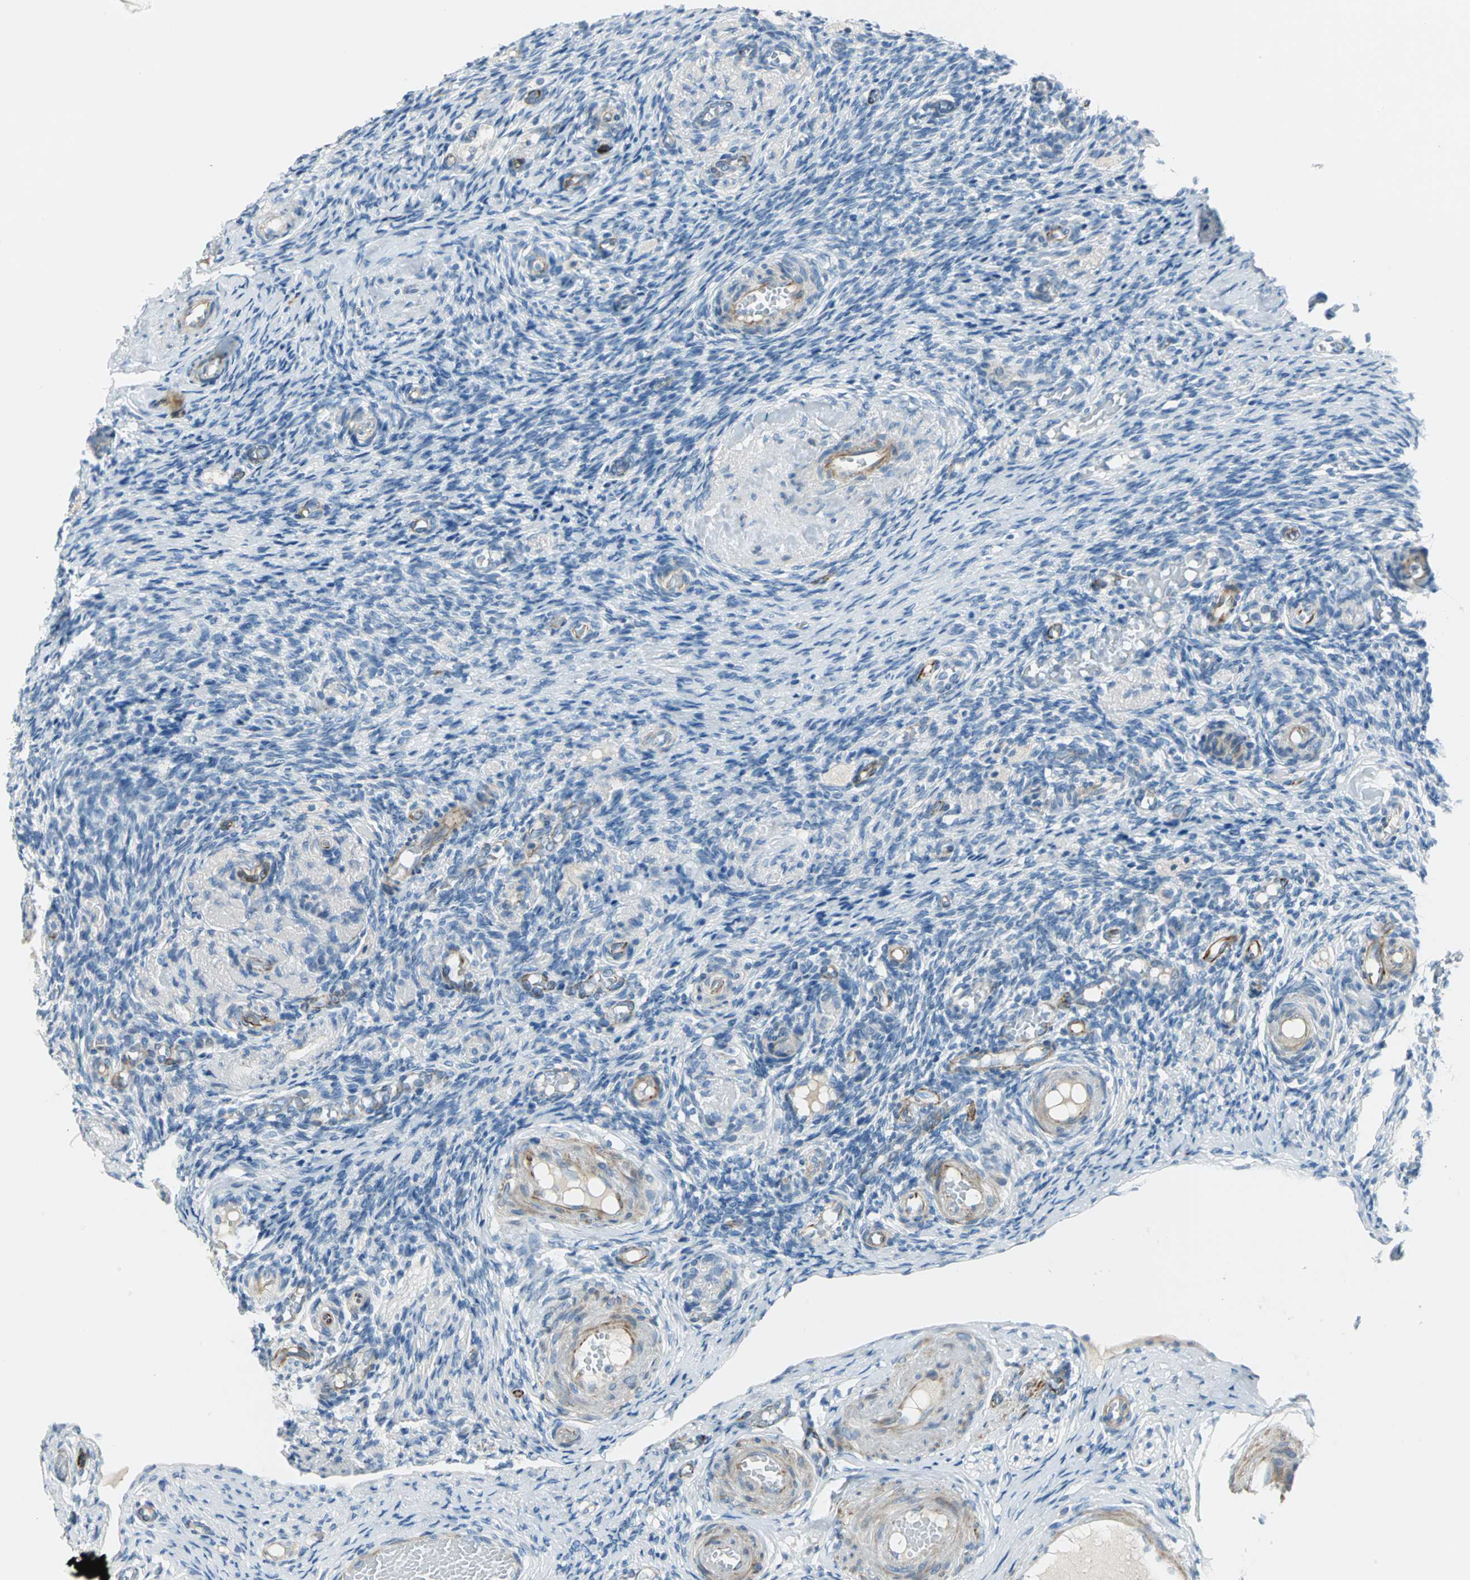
{"staining": {"intensity": "negative", "quantity": "none", "location": "none"}, "tissue": "ovary", "cell_type": "Ovarian stroma cells", "image_type": "normal", "snomed": [{"axis": "morphology", "description": "Normal tissue, NOS"}, {"axis": "topography", "description": "Ovary"}], "caption": "High magnification brightfield microscopy of normal ovary stained with DAB (brown) and counterstained with hematoxylin (blue): ovarian stroma cells show no significant staining. Nuclei are stained in blue.", "gene": "ALOX15", "patient": {"sex": "female", "age": 60}}